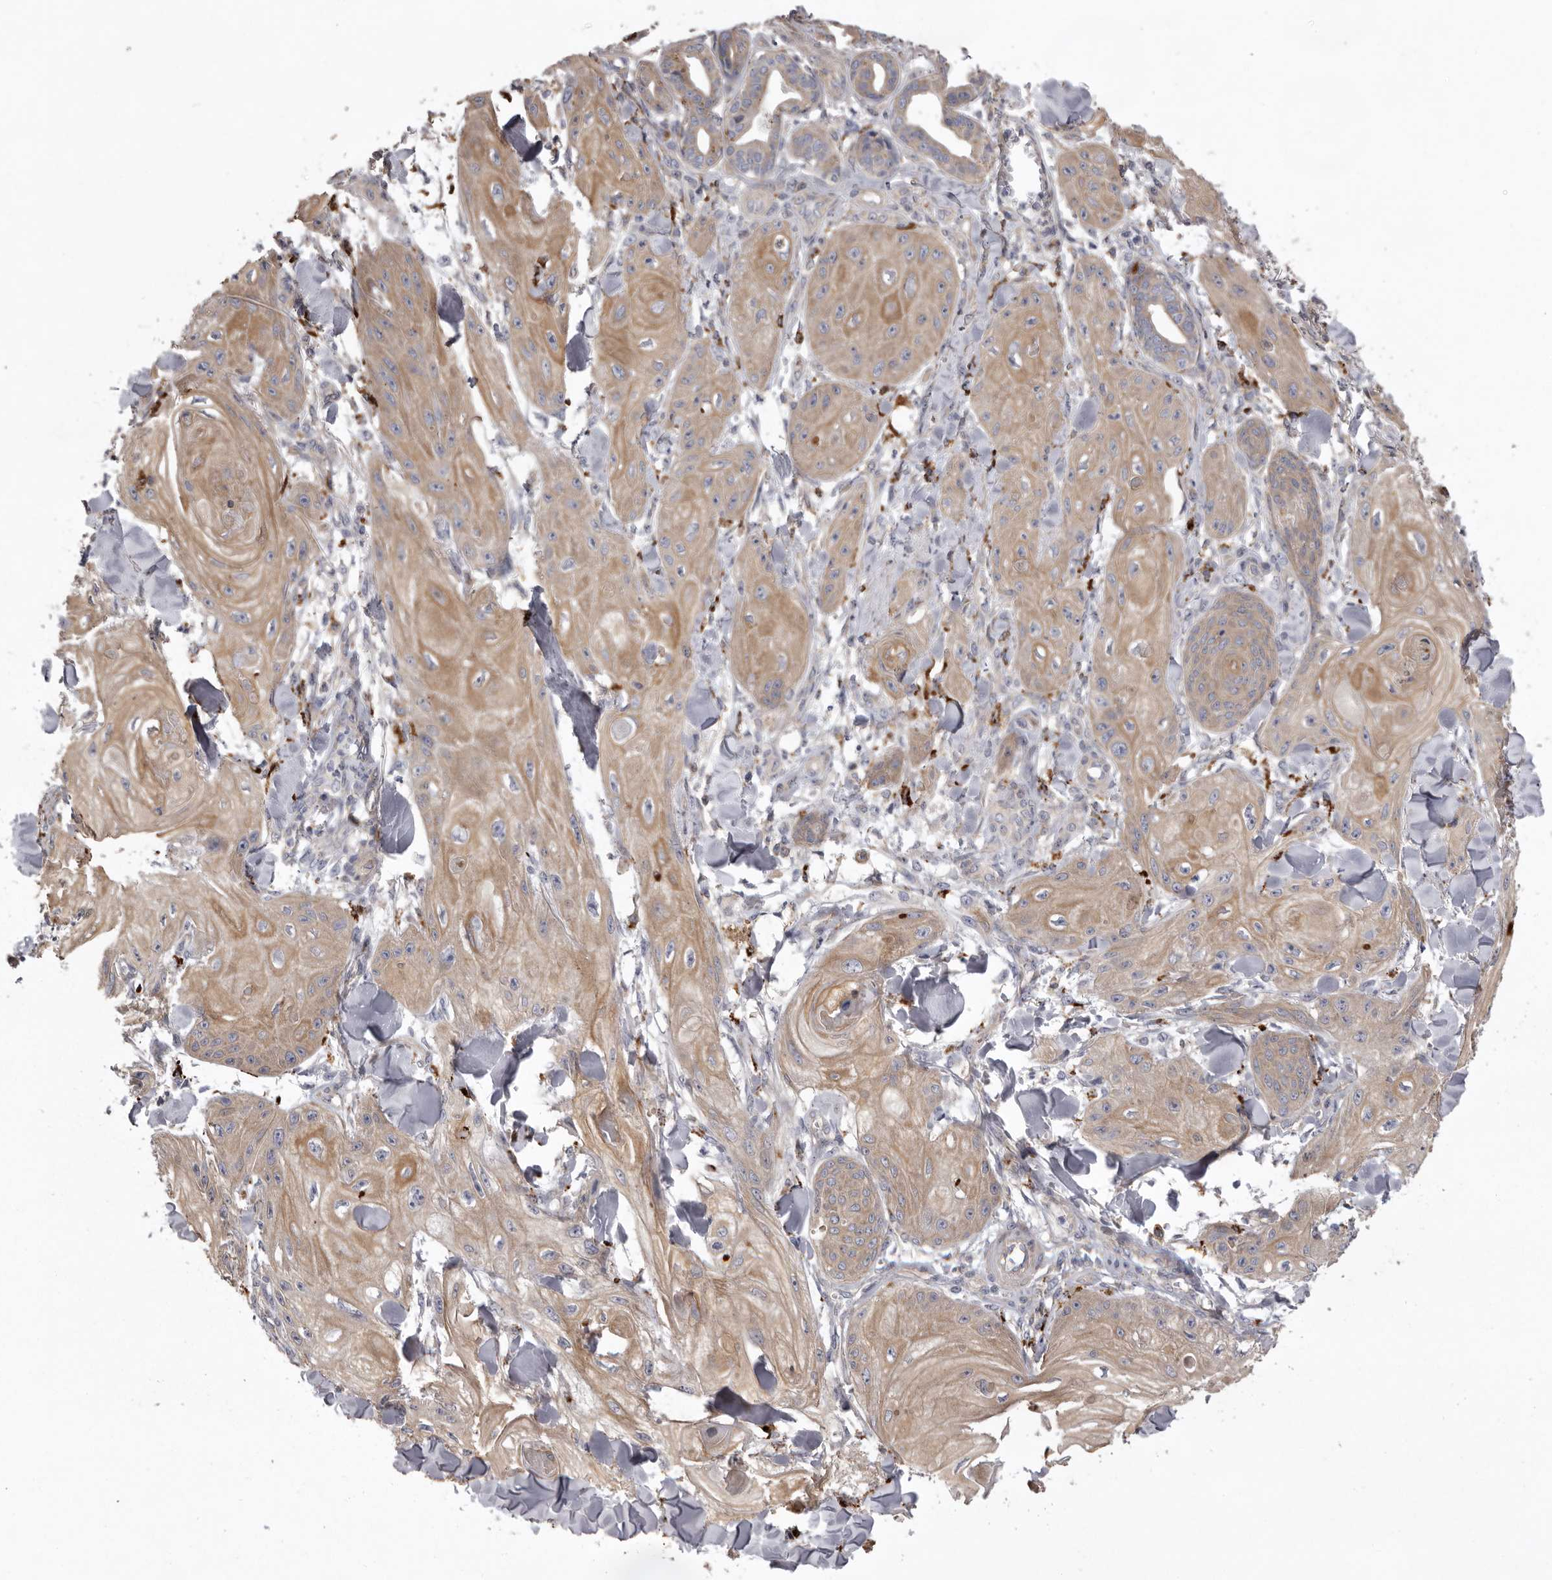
{"staining": {"intensity": "moderate", "quantity": ">75%", "location": "cytoplasmic/membranous"}, "tissue": "skin cancer", "cell_type": "Tumor cells", "image_type": "cancer", "snomed": [{"axis": "morphology", "description": "Squamous cell carcinoma, NOS"}, {"axis": "topography", "description": "Skin"}], "caption": "Skin cancer (squamous cell carcinoma) stained with DAB immunohistochemistry (IHC) shows medium levels of moderate cytoplasmic/membranous positivity in about >75% of tumor cells.", "gene": "WDR47", "patient": {"sex": "male", "age": 74}}